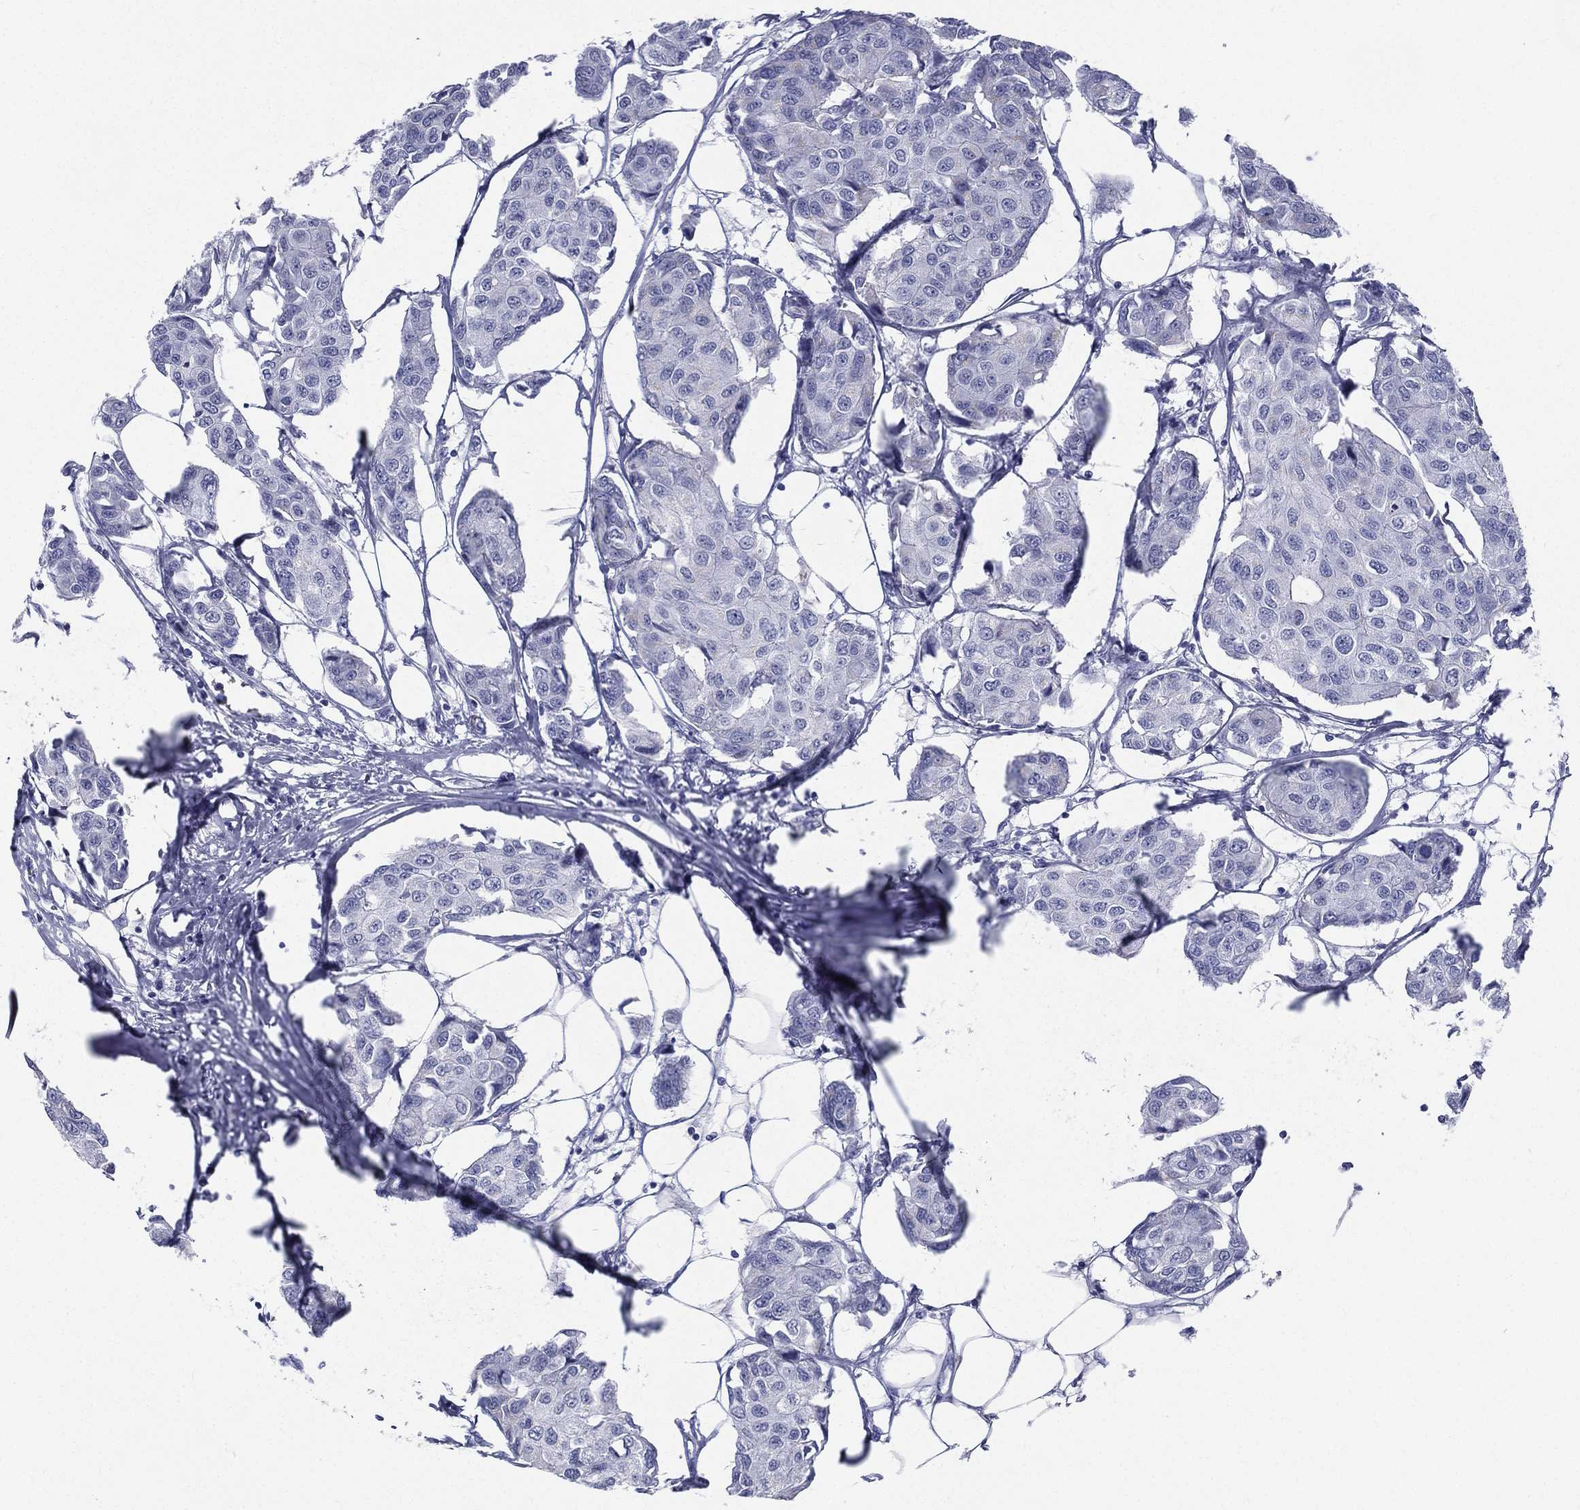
{"staining": {"intensity": "negative", "quantity": "none", "location": "none"}, "tissue": "breast cancer", "cell_type": "Tumor cells", "image_type": "cancer", "snomed": [{"axis": "morphology", "description": "Duct carcinoma"}, {"axis": "topography", "description": "Breast"}], "caption": "This is an immunohistochemistry (IHC) photomicrograph of breast cancer (infiltrating ductal carcinoma). There is no expression in tumor cells.", "gene": "RSPH4A", "patient": {"sex": "female", "age": 80}}